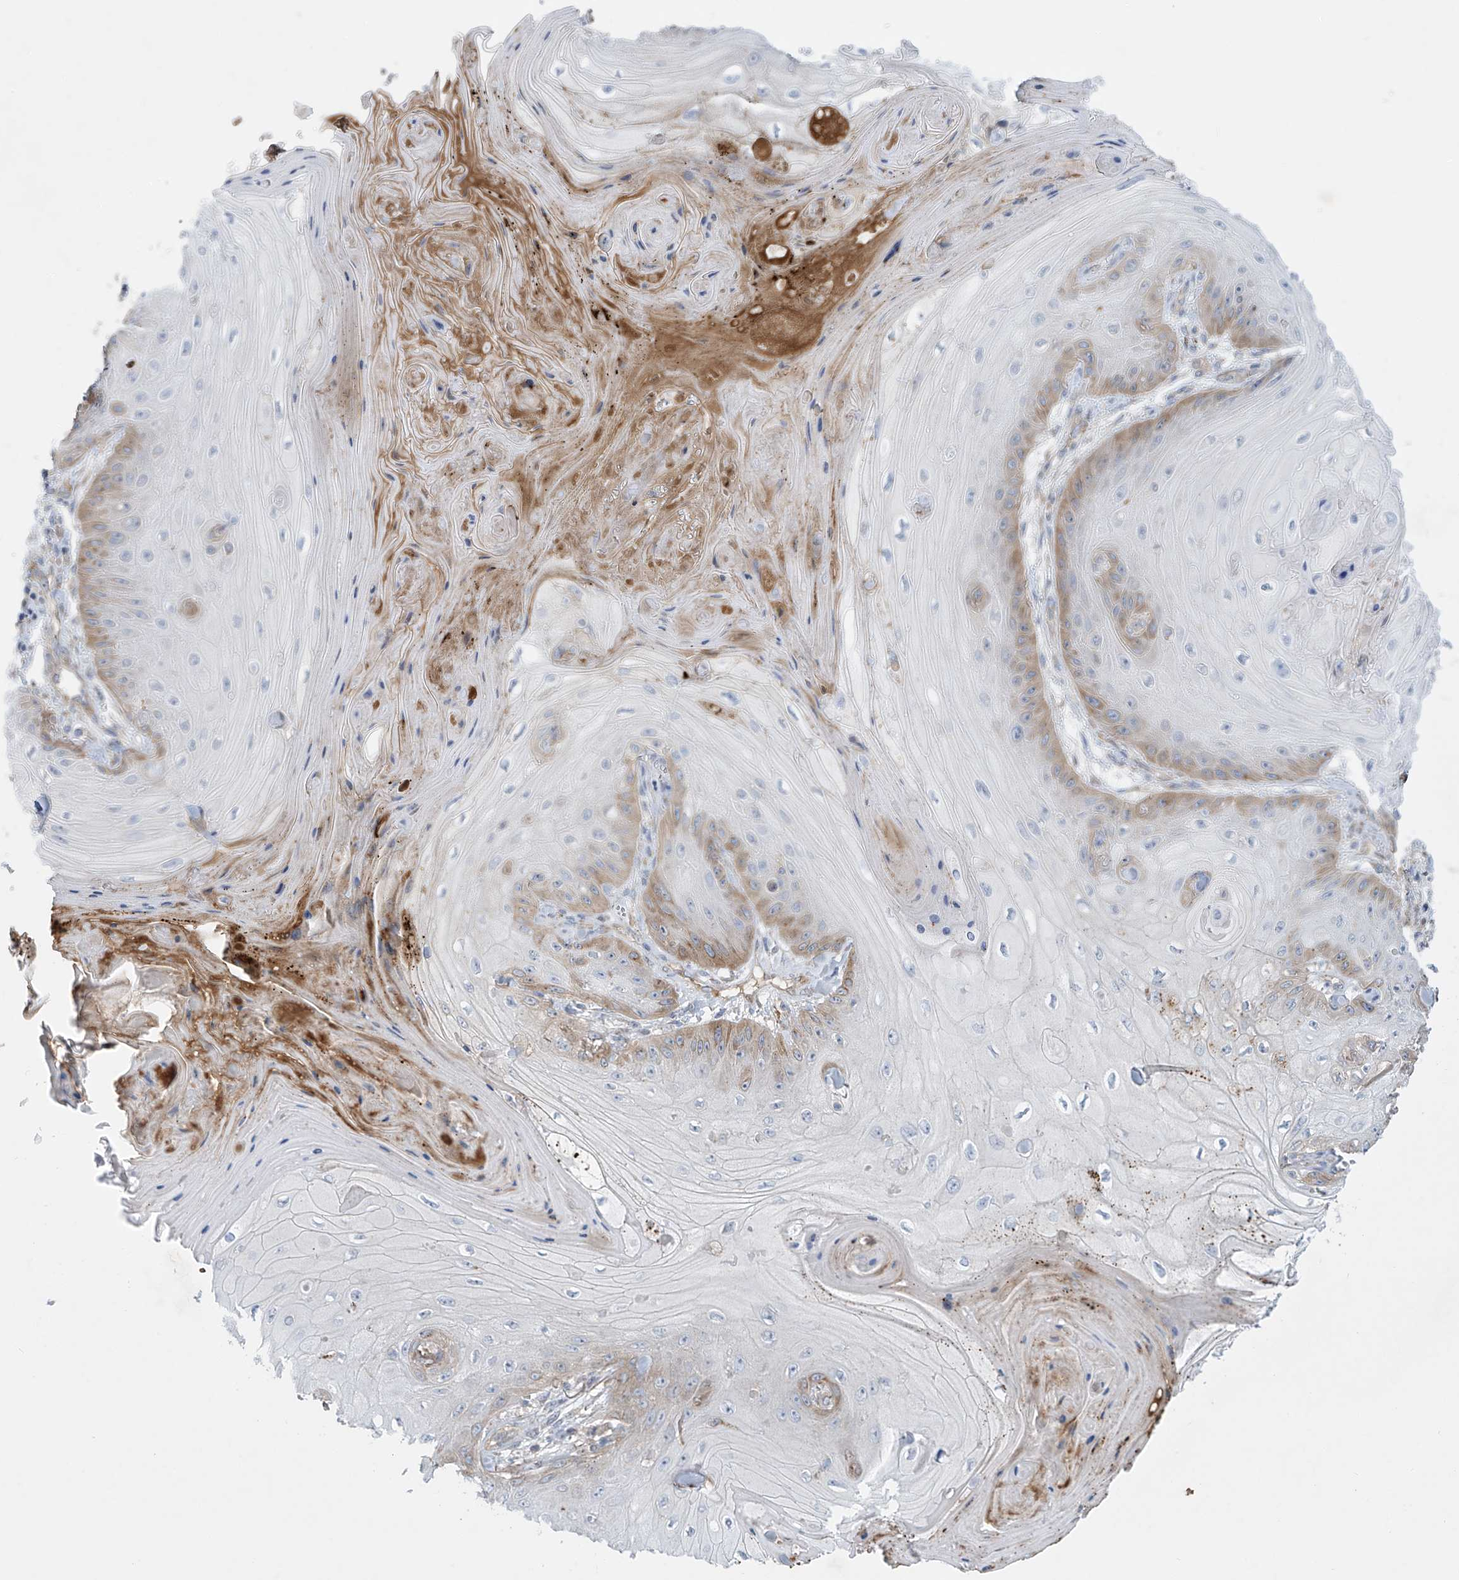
{"staining": {"intensity": "moderate", "quantity": "<25%", "location": "cytoplasmic/membranous"}, "tissue": "skin cancer", "cell_type": "Tumor cells", "image_type": "cancer", "snomed": [{"axis": "morphology", "description": "Squamous cell carcinoma, NOS"}, {"axis": "topography", "description": "Skin"}], "caption": "Immunohistochemical staining of skin cancer (squamous cell carcinoma) displays moderate cytoplasmic/membranous protein expression in about <25% of tumor cells. Immunohistochemistry stains the protein of interest in brown and the nuclei are stained blue.", "gene": "TJAP1", "patient": {"sex": "male", "age": 74}}